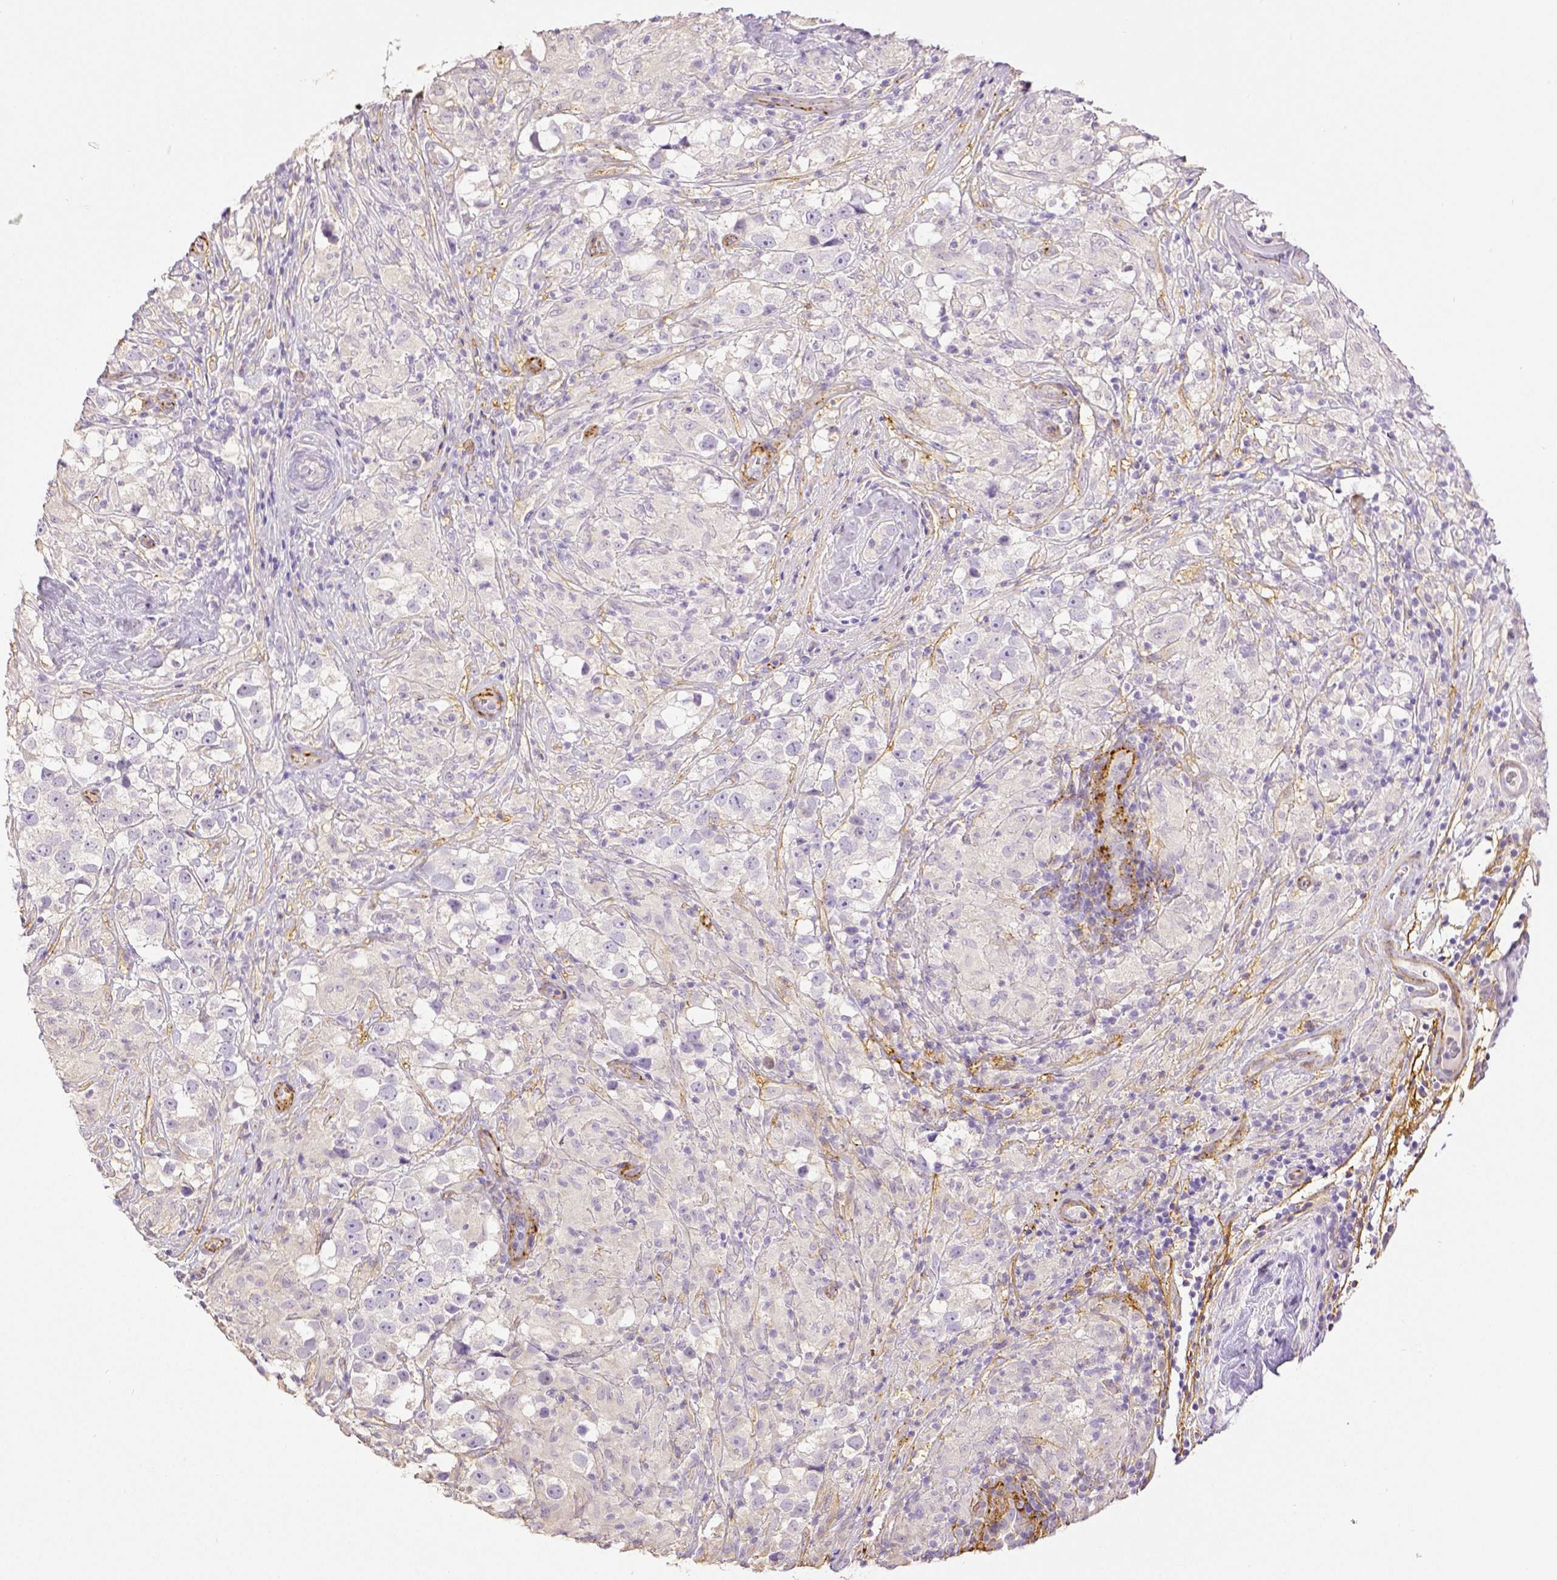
{"staining": {"intensity": "negative", "quantity": "none", "location": "none"}, "tissue": "testis cancer", "cell_type": "Tumor cells", "image_type": "cancer", "snomed": [{"axis": "morphology", "description": "Seminoma, NOS"}, {"axis": "topography", "description": "Testis"}], "caption": "This is a image of immunohistochemistry staining of testis seminoma, which shows no staining in tumor cells. Brightfield microscopy of IHC stained with DAB (brown) and hematoxylin (blue), captured at high magnification.", "gene": "THY1", "patient": {"sex": "male", "age": 46}}